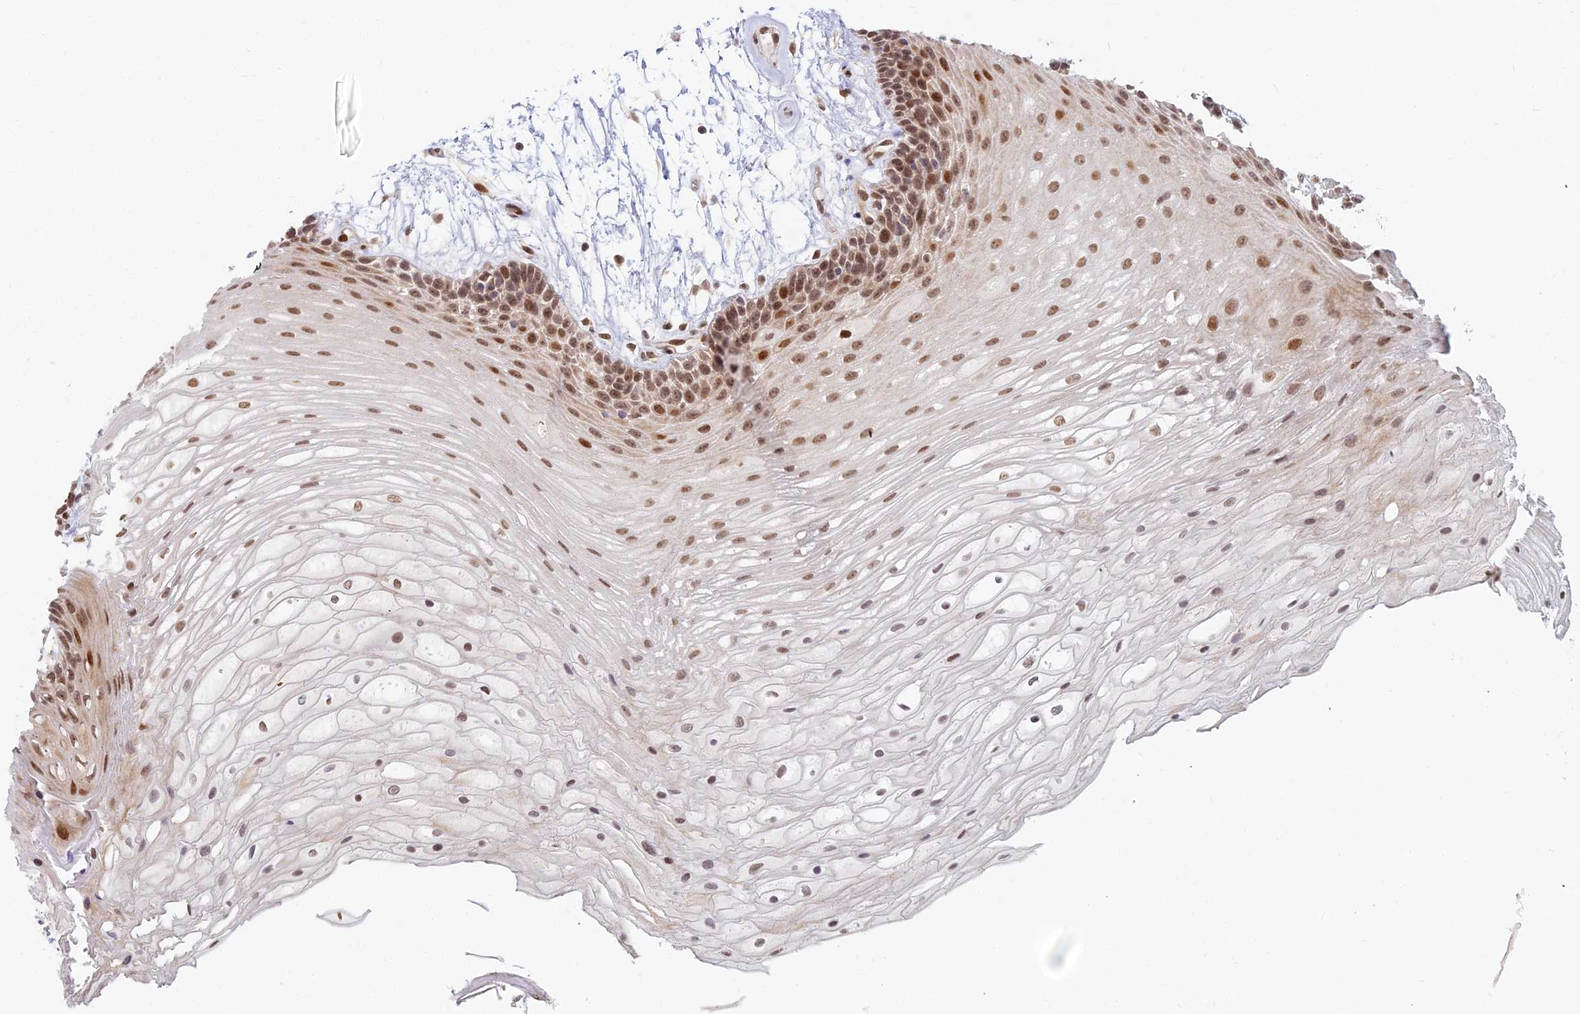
{"staining": {"intensity": "moderate", "quantity": ">75%", "location": "nuclear"}, "tissue": "oral mucosa", "cell_type": "Squamous epithelial cells", "image_type": "normal", "snomed": [{"axis": "morphology", "description": "Normal tissue, NOS"}, {"axis": "topography", "description": "Oral tissue"}], "caption": "IHC staining of normal oral mucosa, which shows medium levels of moderate nuclear positivity in about >75% of squamous epithelial cells indicating moderate nuclear protein staining. The staining was performed using DAB (brown) for protein detection and nuclei were counterstained in hematoxylin (blue).", "gene": "ABCA2", "patient": {"sex": "female", "age": 80}}